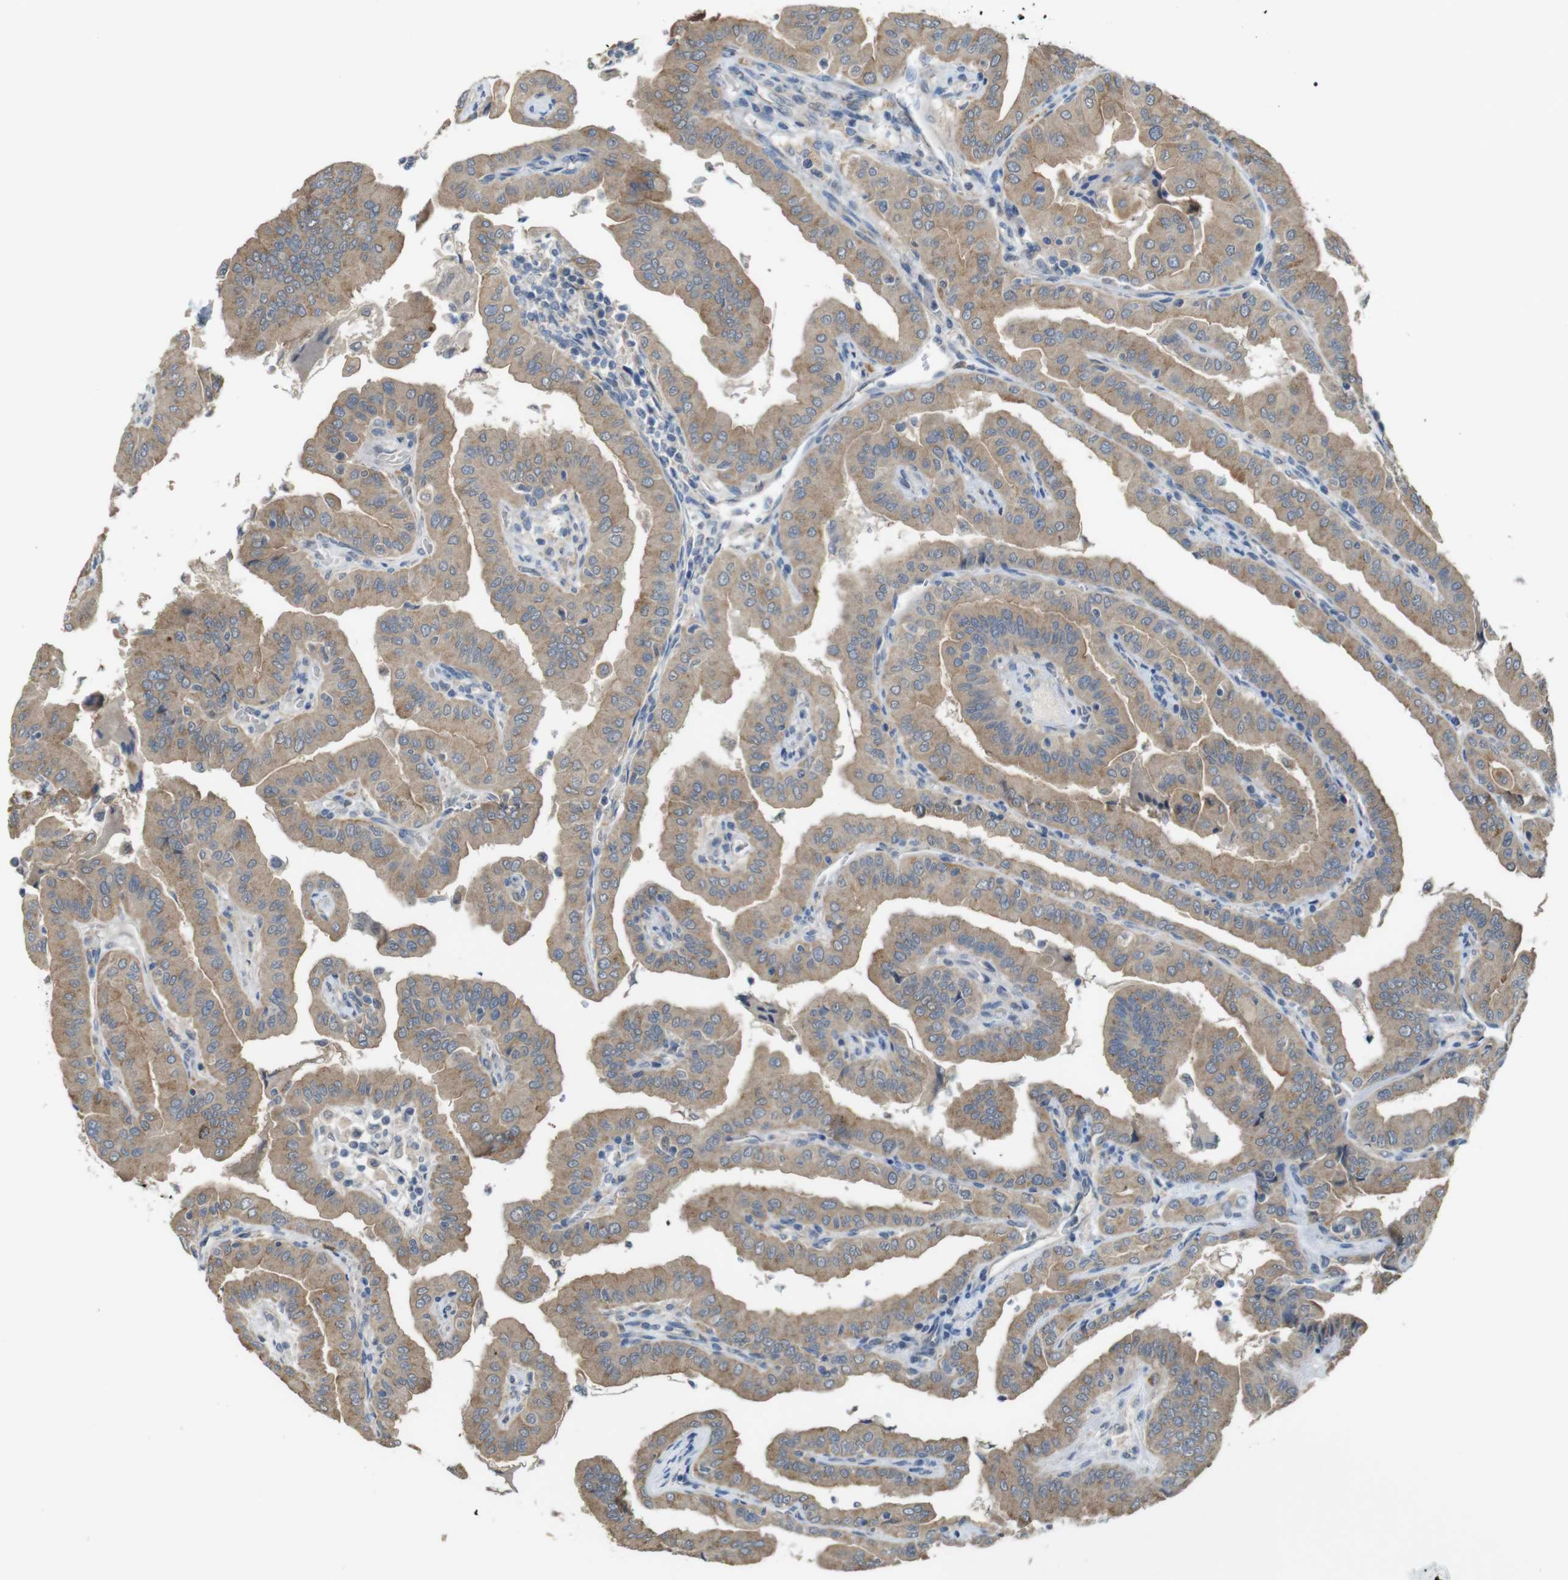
{"staining": {"intensity": "moderate", "quantity": ">75%", "location": "cytoplasmic/membranous"}, "tissue": "thyroid cancer", "cell_type": "Tumor cells", "image_type": "cancer", "snomed": [{"axis": "morphology", "description": "Papillary adenocarcinoma, NOS"}, {"axis": "topography", "description": "Thyroid gland"}], "caption": "A high-resolution histopathology image shows immunohistochemistry (IHC) staining of thyroid cancer (papillary adenocarcinoma), which shows moderate cytoplasmic/membranous positivity in approximately >75% of tumor cells.", "gene": "CDC34", "patient": {"sex": "male", "age": 33}}